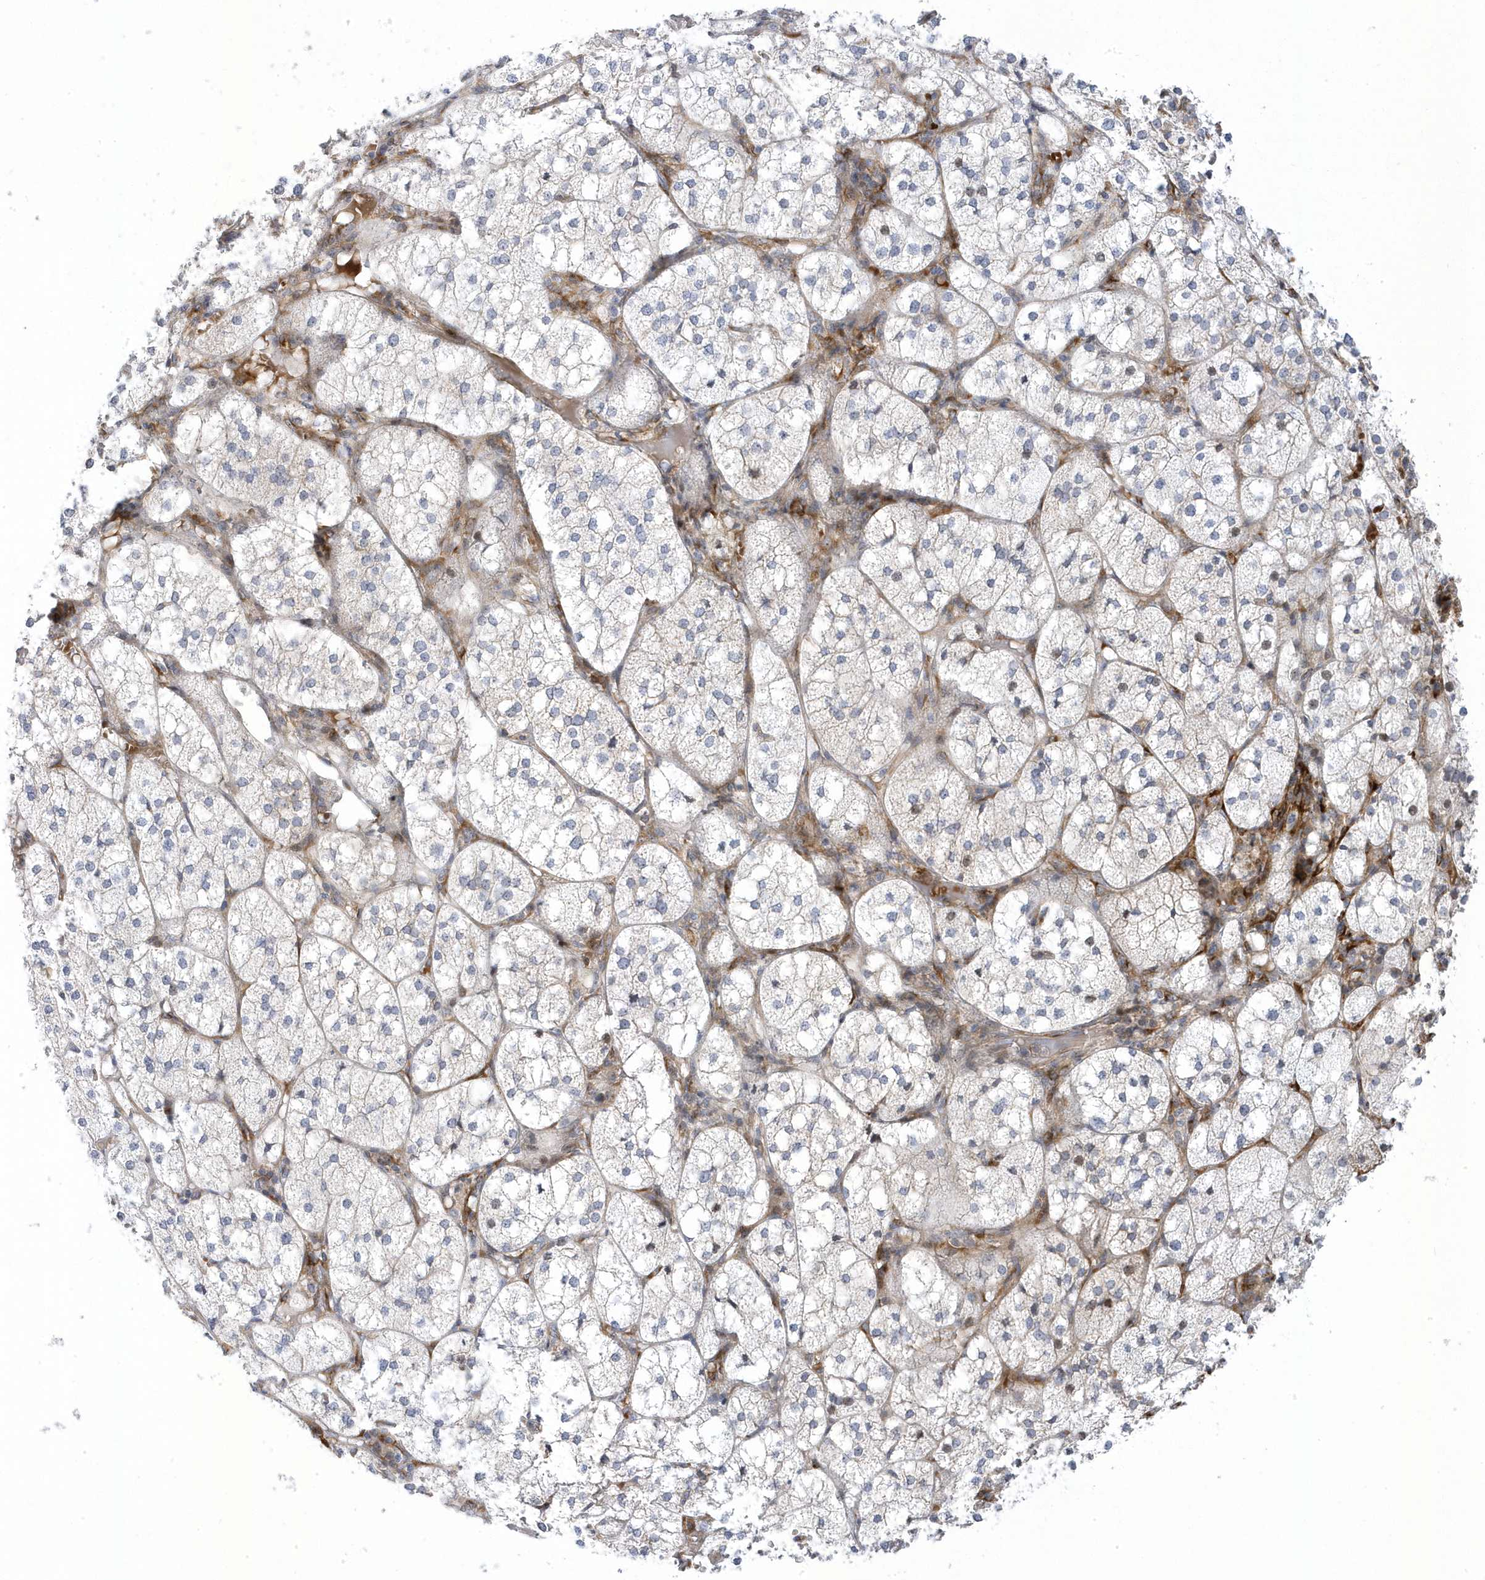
{"staining": {"intensity": "weak", "quantity": "25%-75%", "location": "cytoplasmic/membranous"}, "tissue": "adrenal gland", "cell_type": "Glandular cells", "image_type": "normal", "snomed": [{"axis": "morphology", "description": "Normal tissue, NOS"}, {"axis": "topography", "description": "Adrenal gland"}], "caption": "Weak cytoplasmic/membranous protein expression is appreciated in about 25%-75% of glandular cells in adrenal gland.", "gene": "MAP7D3", "patient": {"sex": "female", "age": 61}}